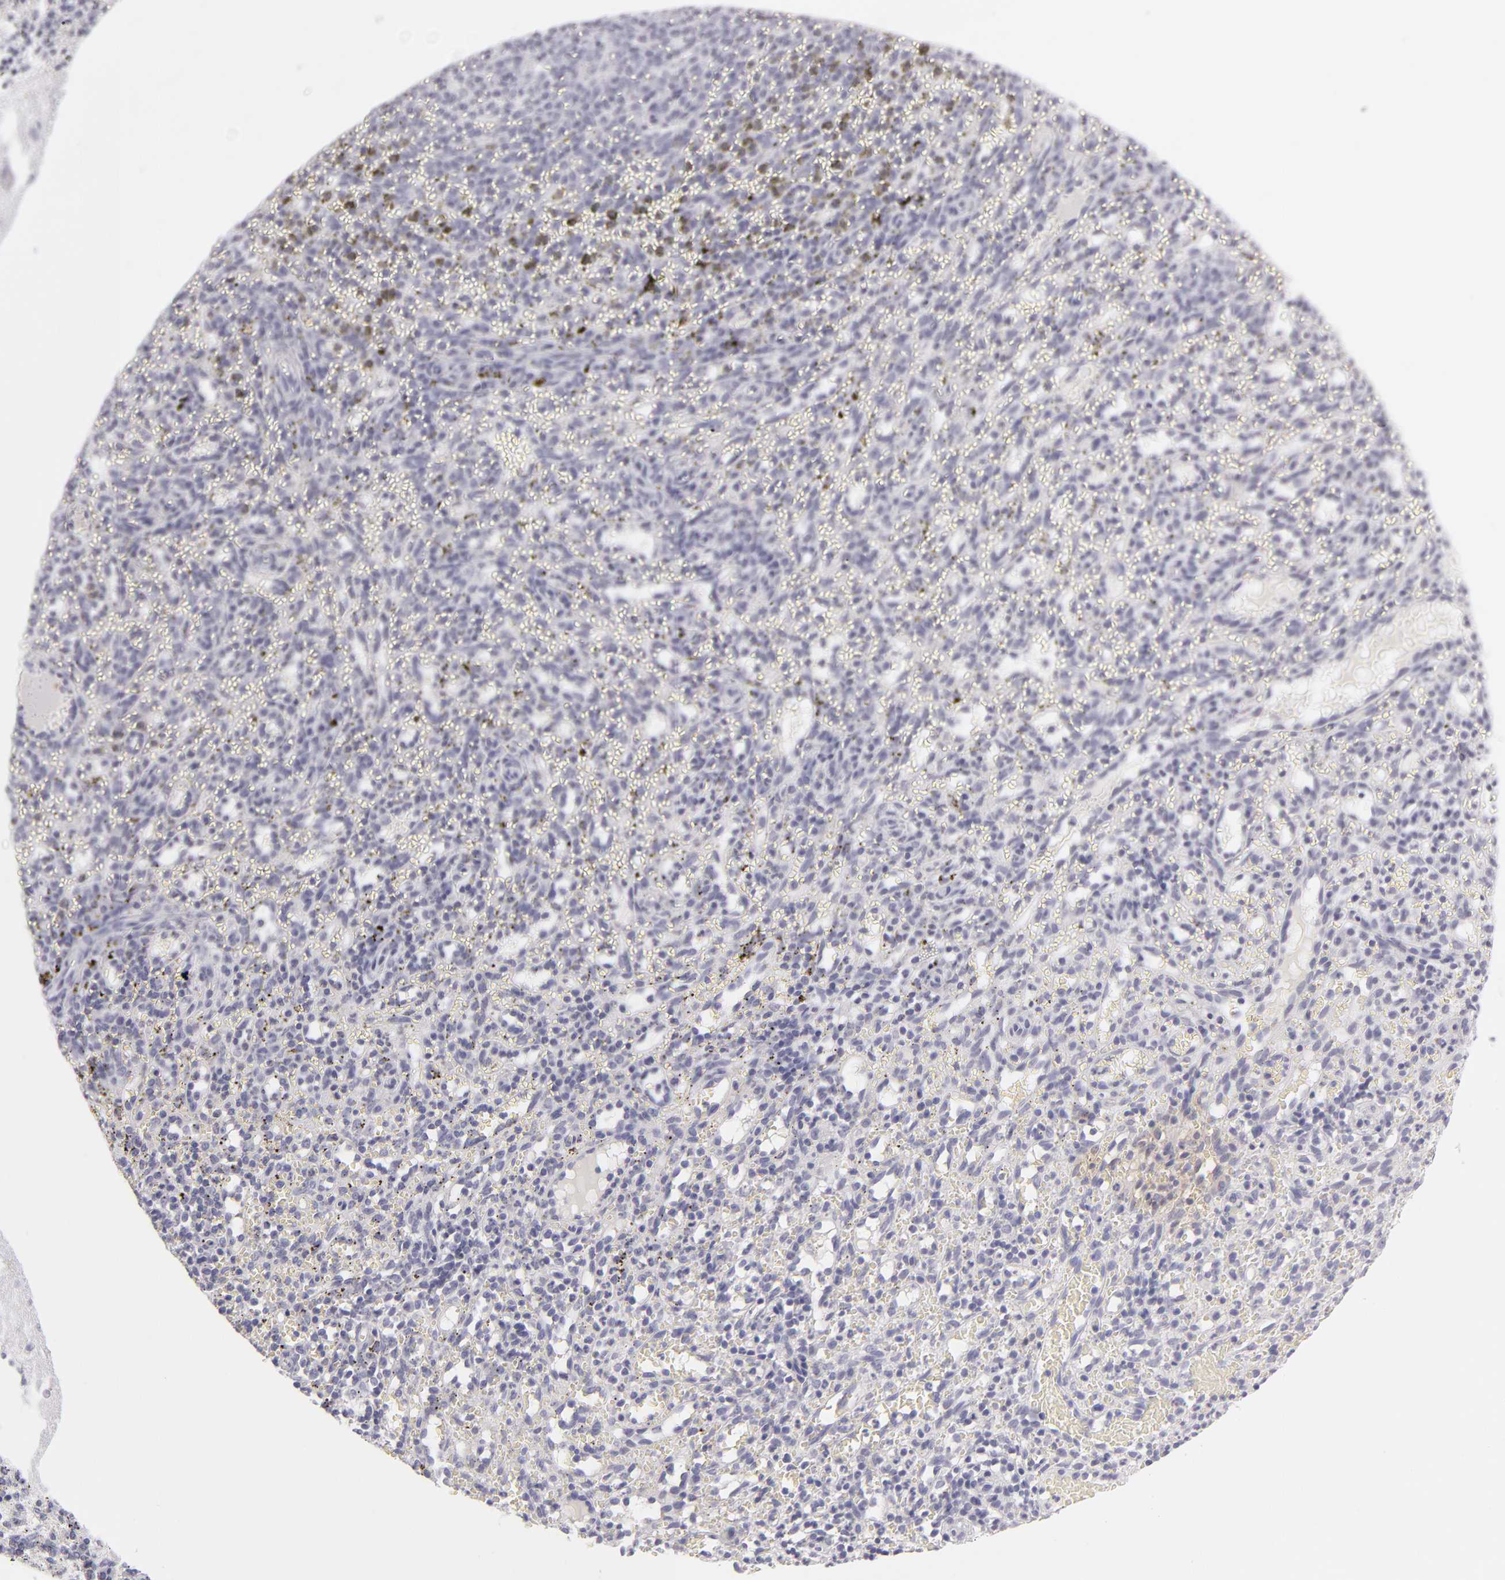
{"staining": {"intensity": "negative", "quantity": "none", "location": "none"}, "tissue": "spleen", "cell_type": "Cells in red pulp", "image_type": "normal", "snomed": [{"axis": "morphology", "description": "Normal tissue, NOS"}, {"axis": "topography", "description": "Spleen"}], "caption": "Cells in red pulp show no significant positivity in normal spleen. (DAB (3,3'-diaminobenzidine) immunohistochemistry, high magnification).", "gene": "TNNC1", "patient": {"sex": "female", "age": 10}}